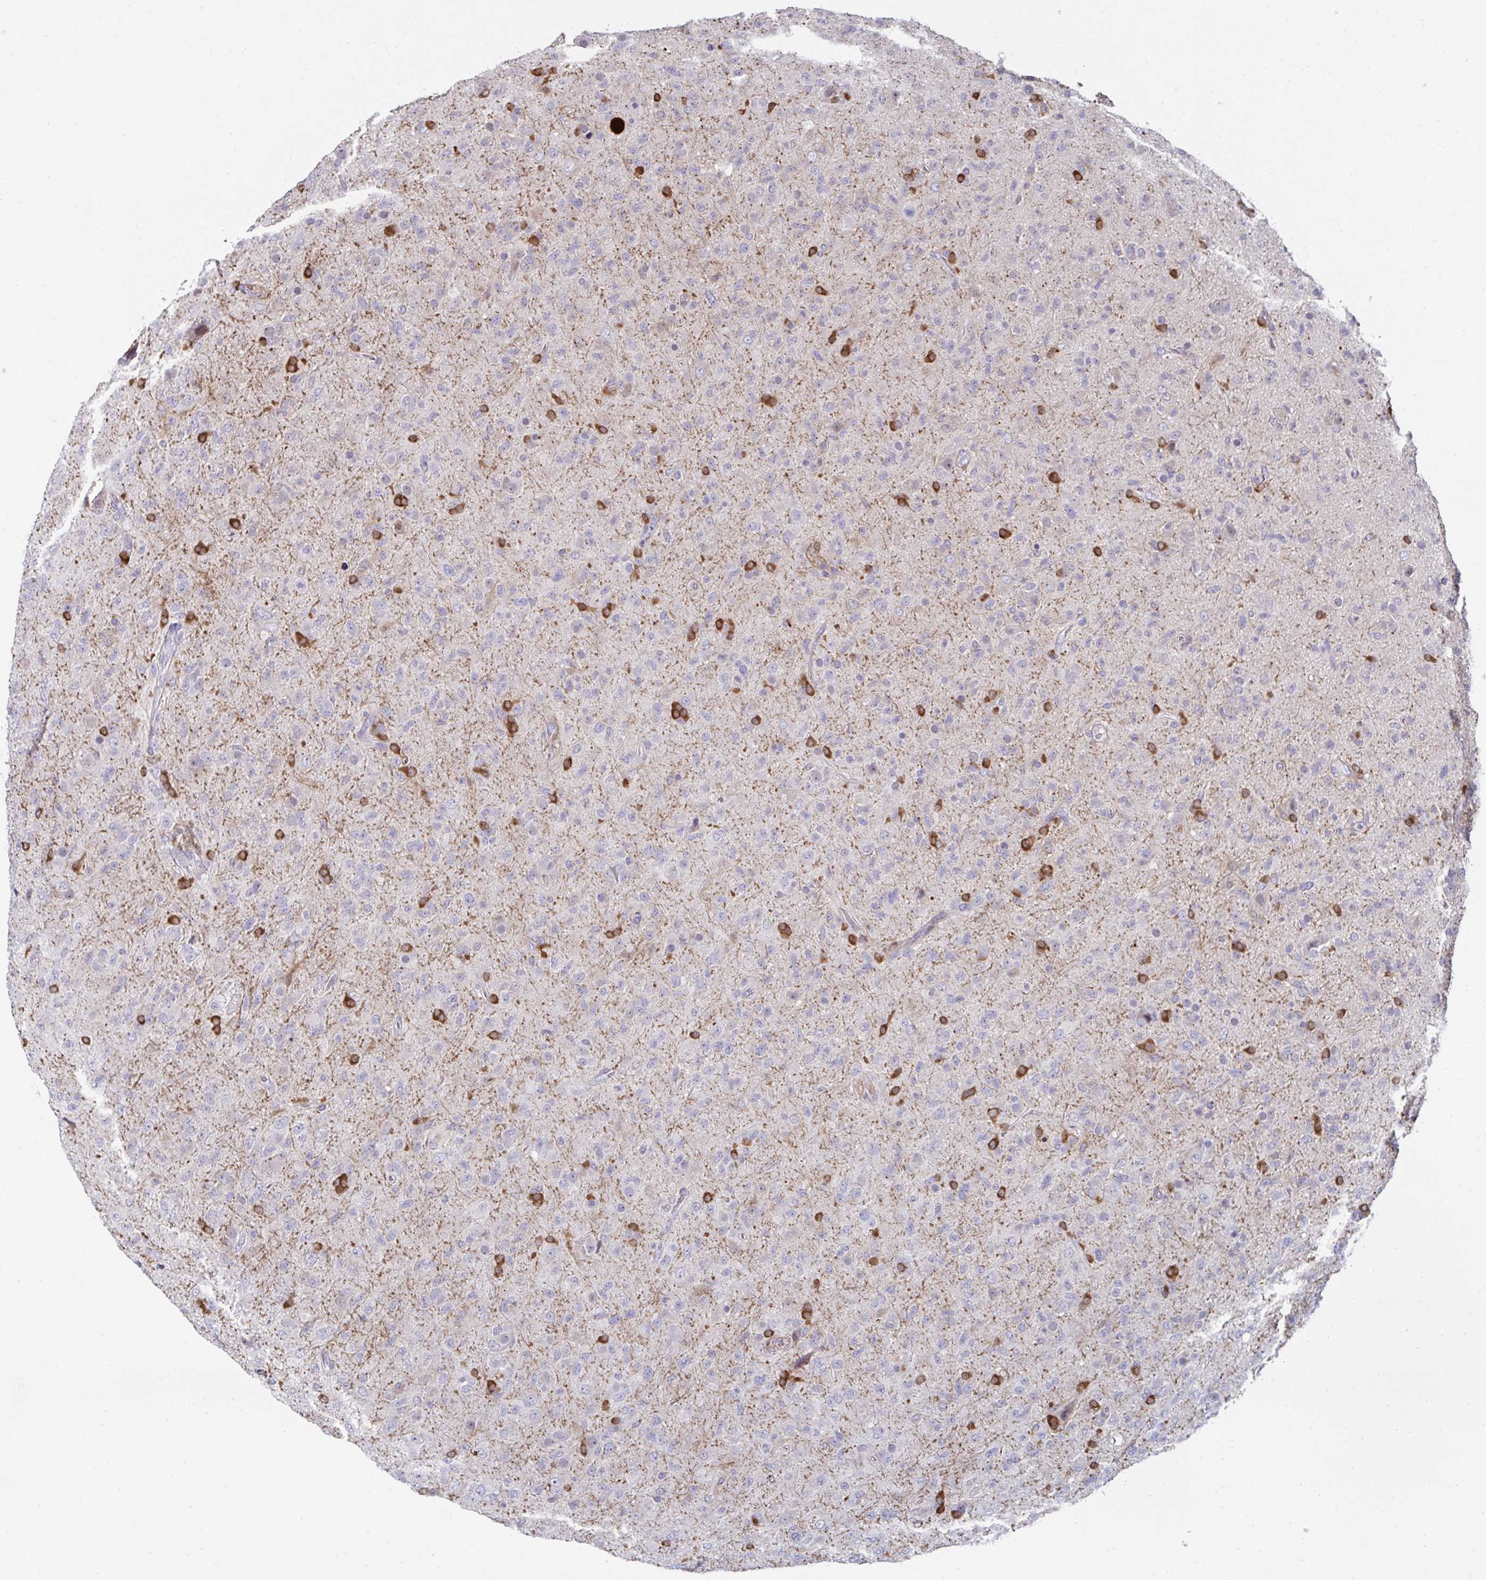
{"staining": {"intensity": "negative", "quantity": "none", "location": "none"}, "tissue": "glioma", "cell_type": "Tumor cells", "image_type": "cancer", "snomed": [{"axis": "morphology", "description": "Glioma, malignant, Low grade"}, {"axis": "topography", "description": "Brain"}], "caption": "This image is of malignant low-grade glioma stained with immunohistochemistry (IHC) to label a protein in brown with the nuclei are counter-stained blue. There is no expression in tumor cells.", "gene": "FBXL13", "patient": {"sex": "male", "age": 65}}